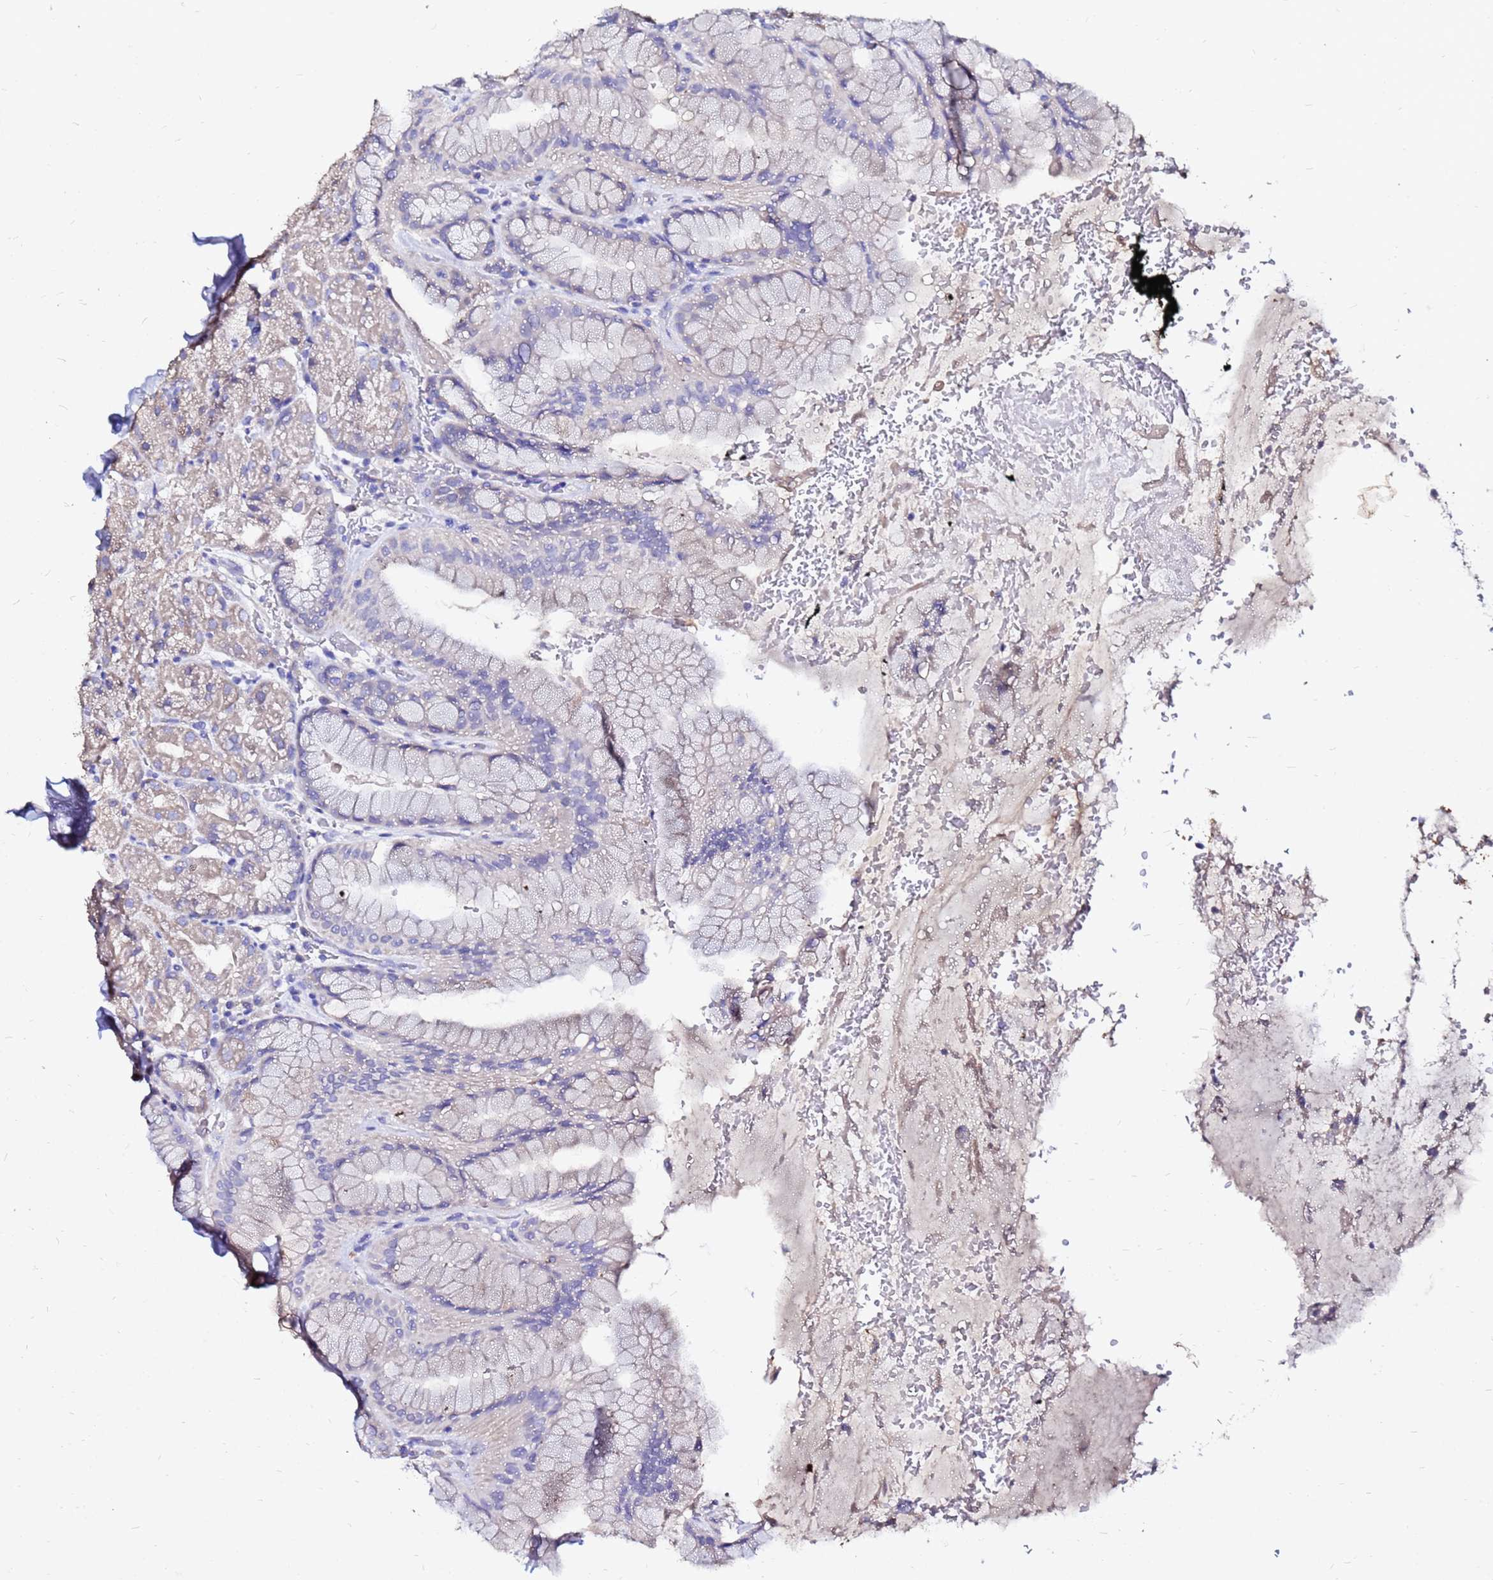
{"staining": {"intensity": "negative", "quantity": "none", "location": "none"}, "tissue": "stomach", "cell_type": "Glandular cells", "image_type": "normal", "snomed": [{"axis": "morphology", "description": "Normal tissue, NOS"}, {"axis": "topography", "description": "Stomach, upper"}, {"axis": "topography", "description": "Stomach, lower"}], "caption": "The immunohistochemistry micrograph has no significant positivity in glandular cells of stomach.", "gene": "FAM183A", "patient": {"sex": "male", "age": 67}}